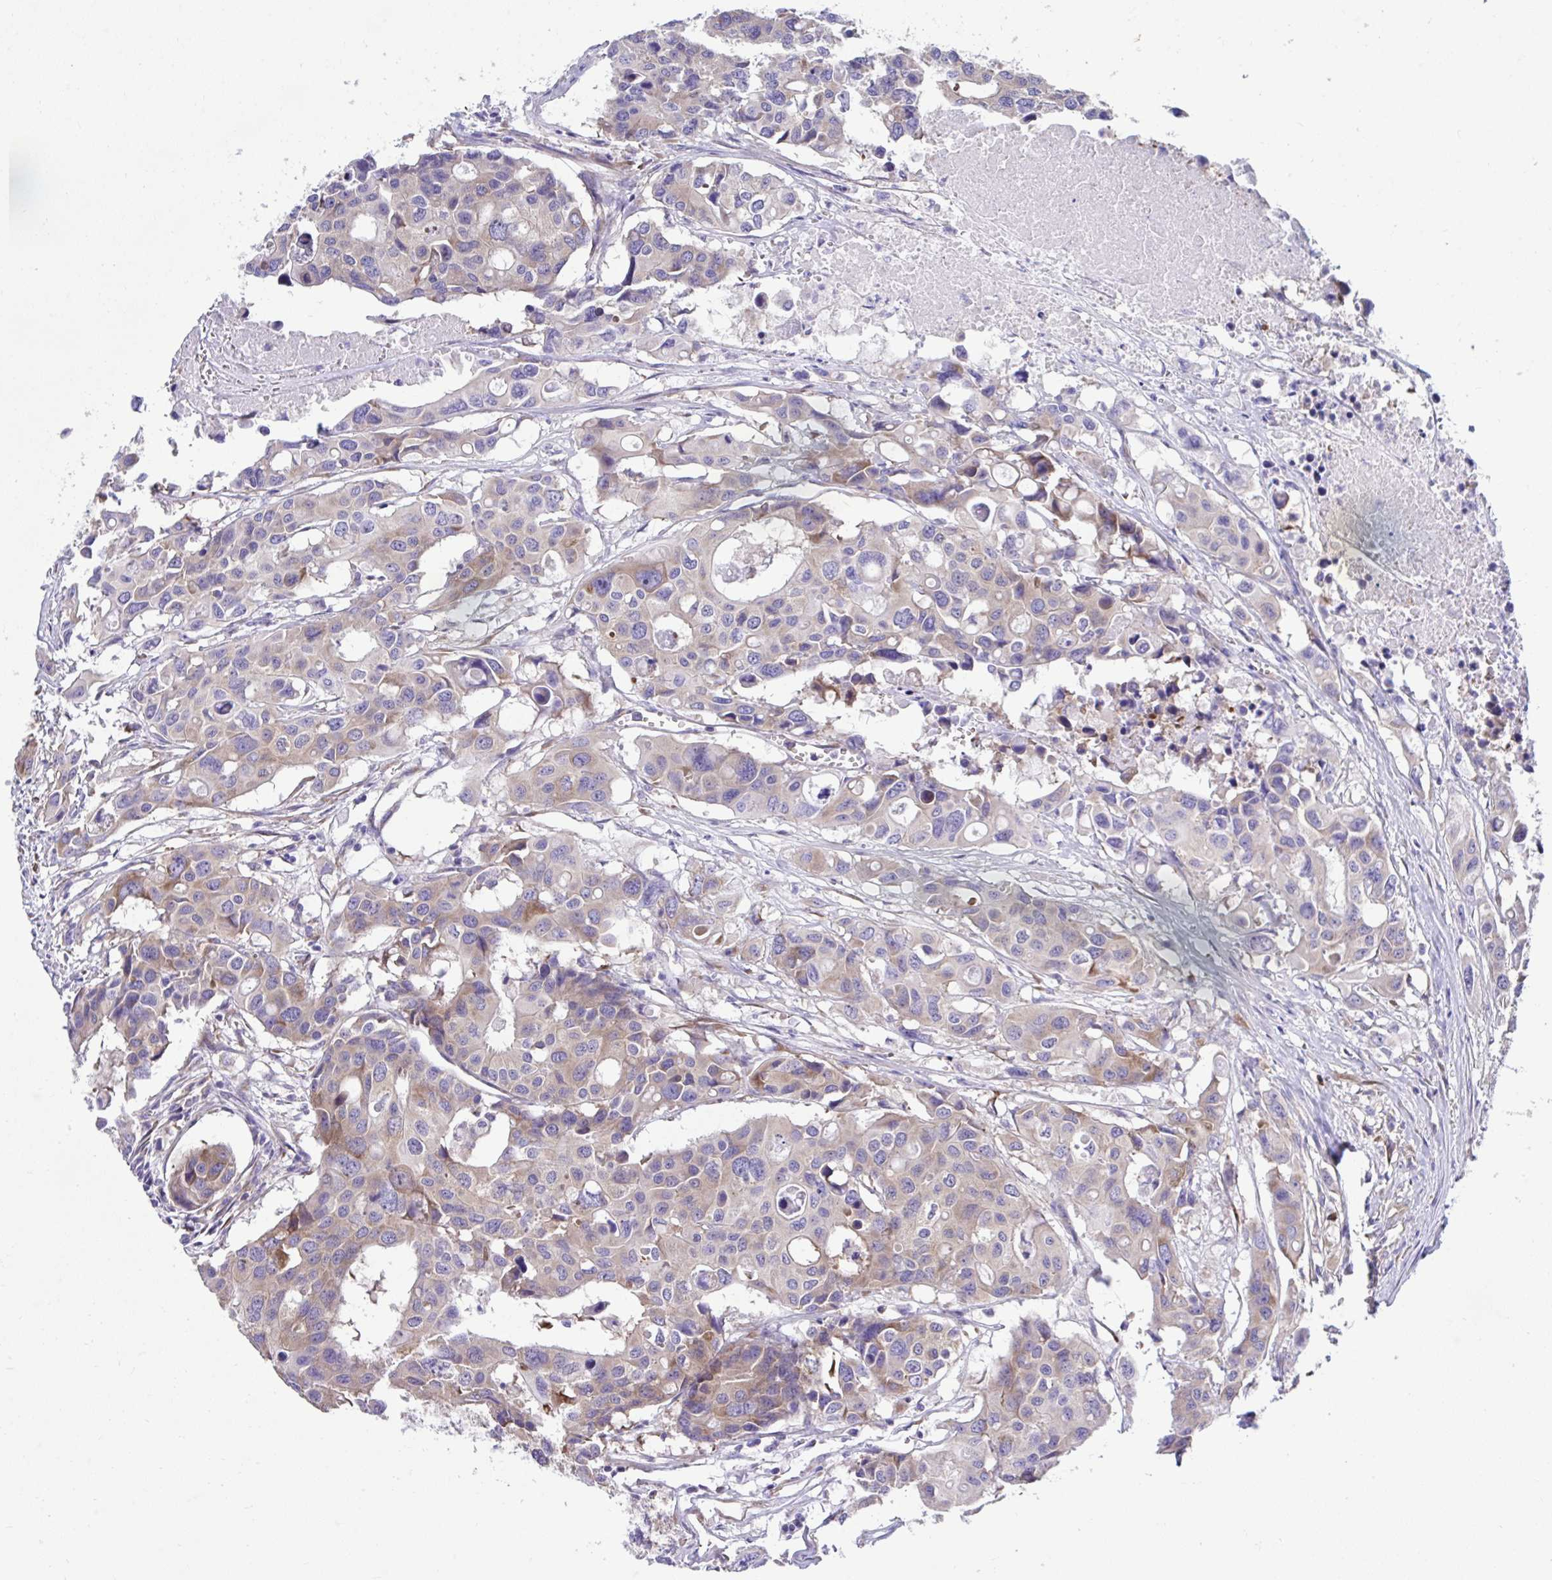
{"staining": {"intensity": "moderate", "quantity": "<25%", "location": "cytoplasmic/membranous"}, "tissue": "colorectal cancer", "cell_type": "Tumor cells", "image_type": "cancer", "snomed": [{"axis": "morphology", "description": "Adenocarcinoma, NOS"}, {"axis": "topography", "description": "Colon"}], "caption": "Colorectal cancer was stained to show a protein in brown. There is low levels of moderate cytoplasmic/membranous positivity in approximately <25% of tumor cells. The protein is shown in brown color, while the nuclei are stained blue.", "gene": "RPL7", "patient": {"sex": "male", "age": 77}}